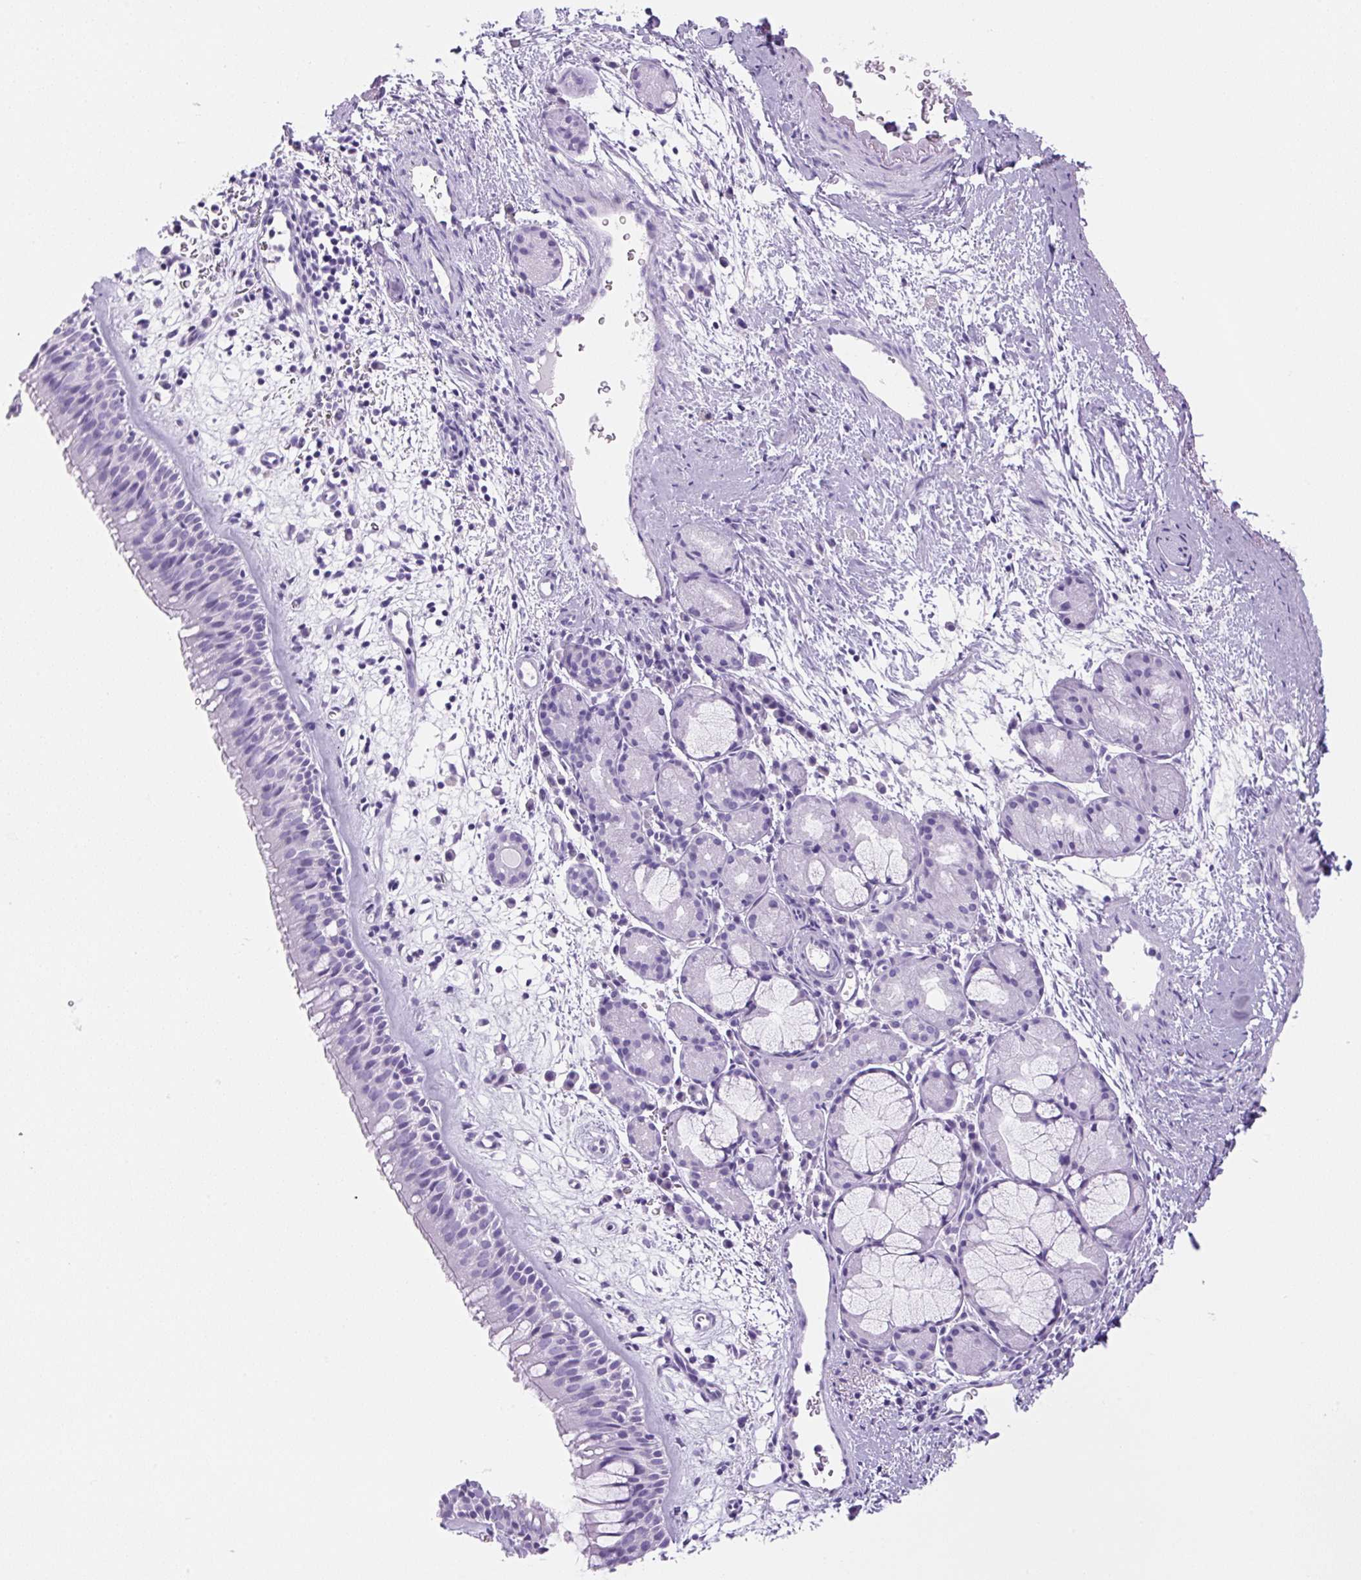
{"staining": {"intensity": "negative", "quantity": "none", "location": "none"}, "tissue": "nasopharynx", "cell_type": "Respiratory epithelial cells", "image_type": "normal", "snomed": [{"axis": "morphology", "description": "Normal tissue, NOS"}, {"axis": "topography", "description": "Nasopharynx"}], "caption": "Respiratory epithelial cells show no significant protein positivity in unremarkable nasopharynx.", "gene": "PRRT1", "patient": {"sex": "male", "age": 65}}